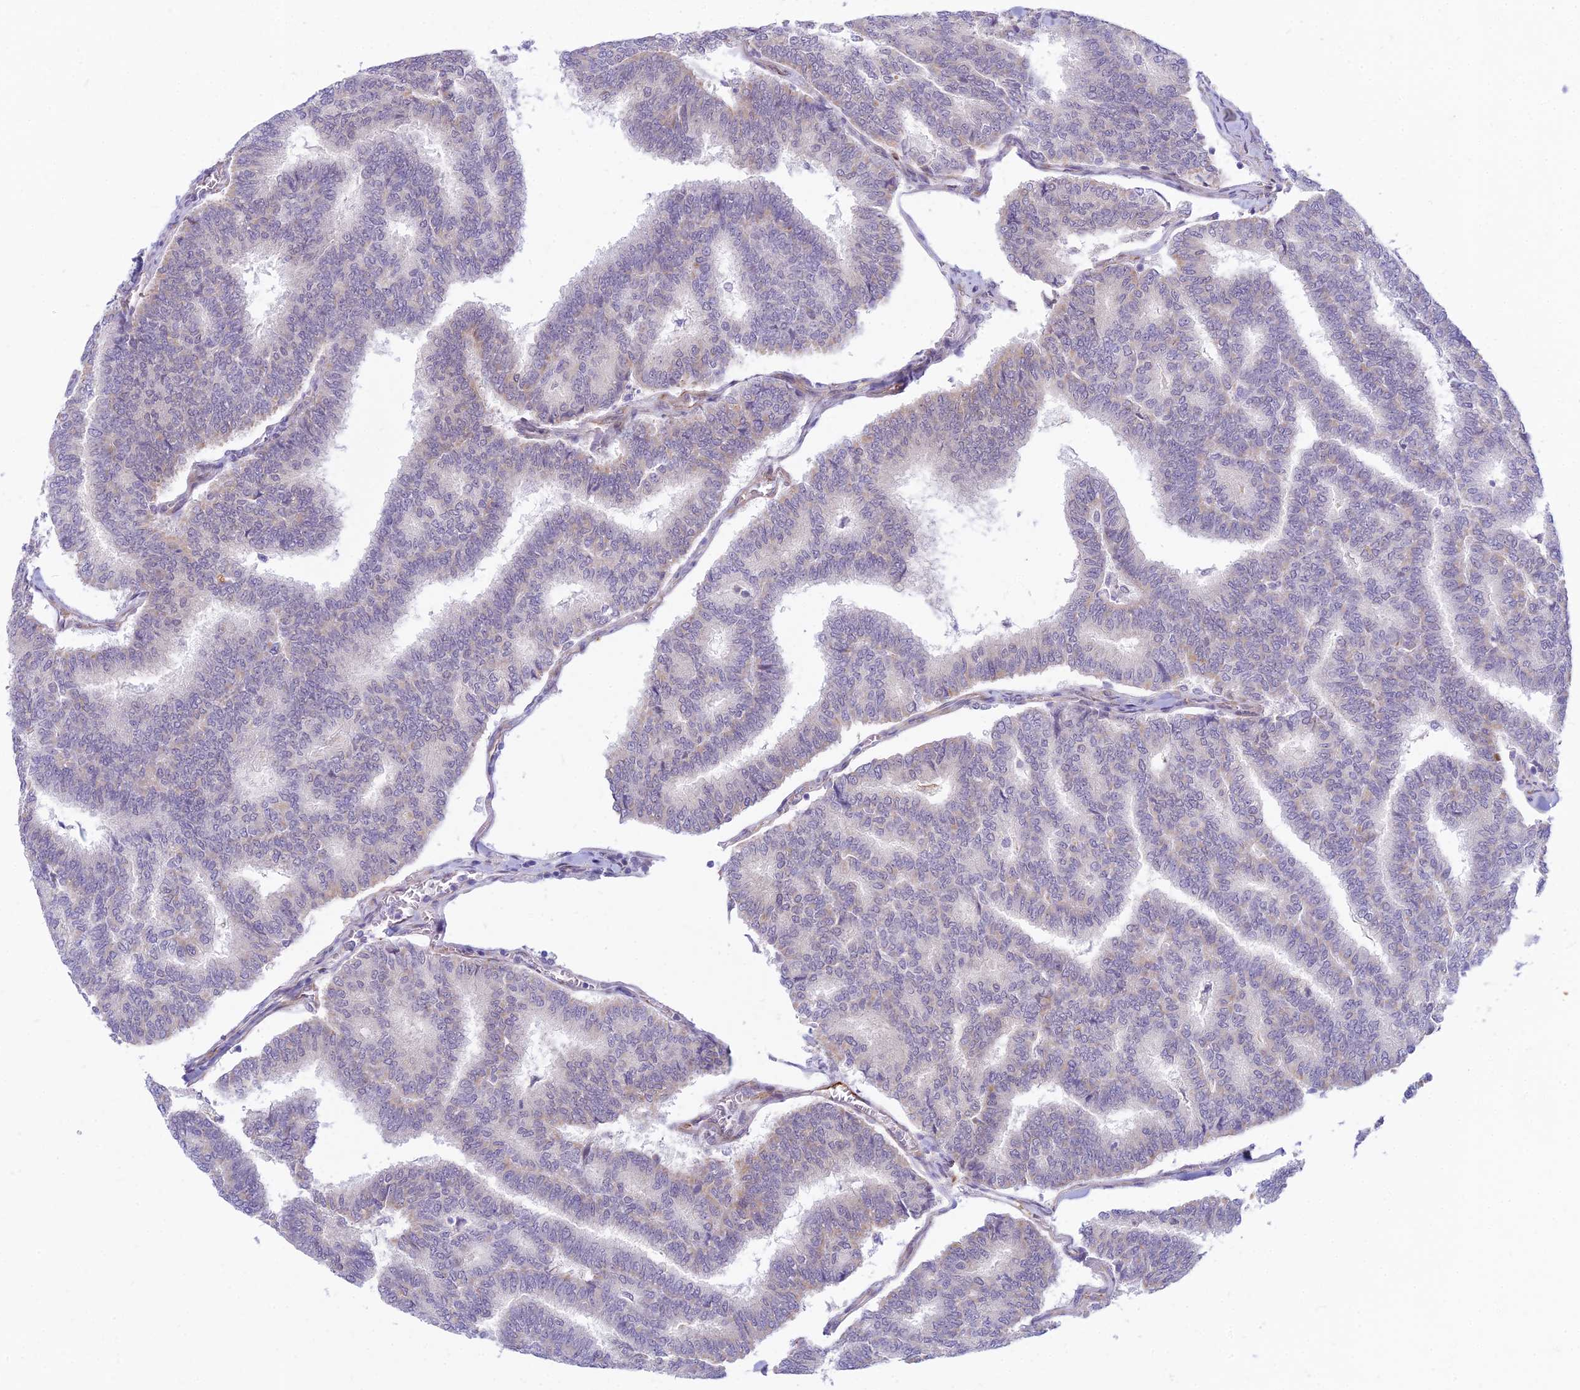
{"staining": {"intensity": "negative", "quantity": "none", "location": "none"}, "tissue": "thyroid cancer", "cell_type": "Tumor cells", "image_type": "cancer", "snomed": [{"axis": "morphology", "description": "Papillary adenocarcinoma, NOS"}, {"axis": "topography", "description": "Thyroid gland"}], "caption": "Tumor cells are negative for brown protein staining in thyroid papillary adenocarcinoma.", "gene": "SAPCD2", "patient": {"sex": "female", "age": 35}}